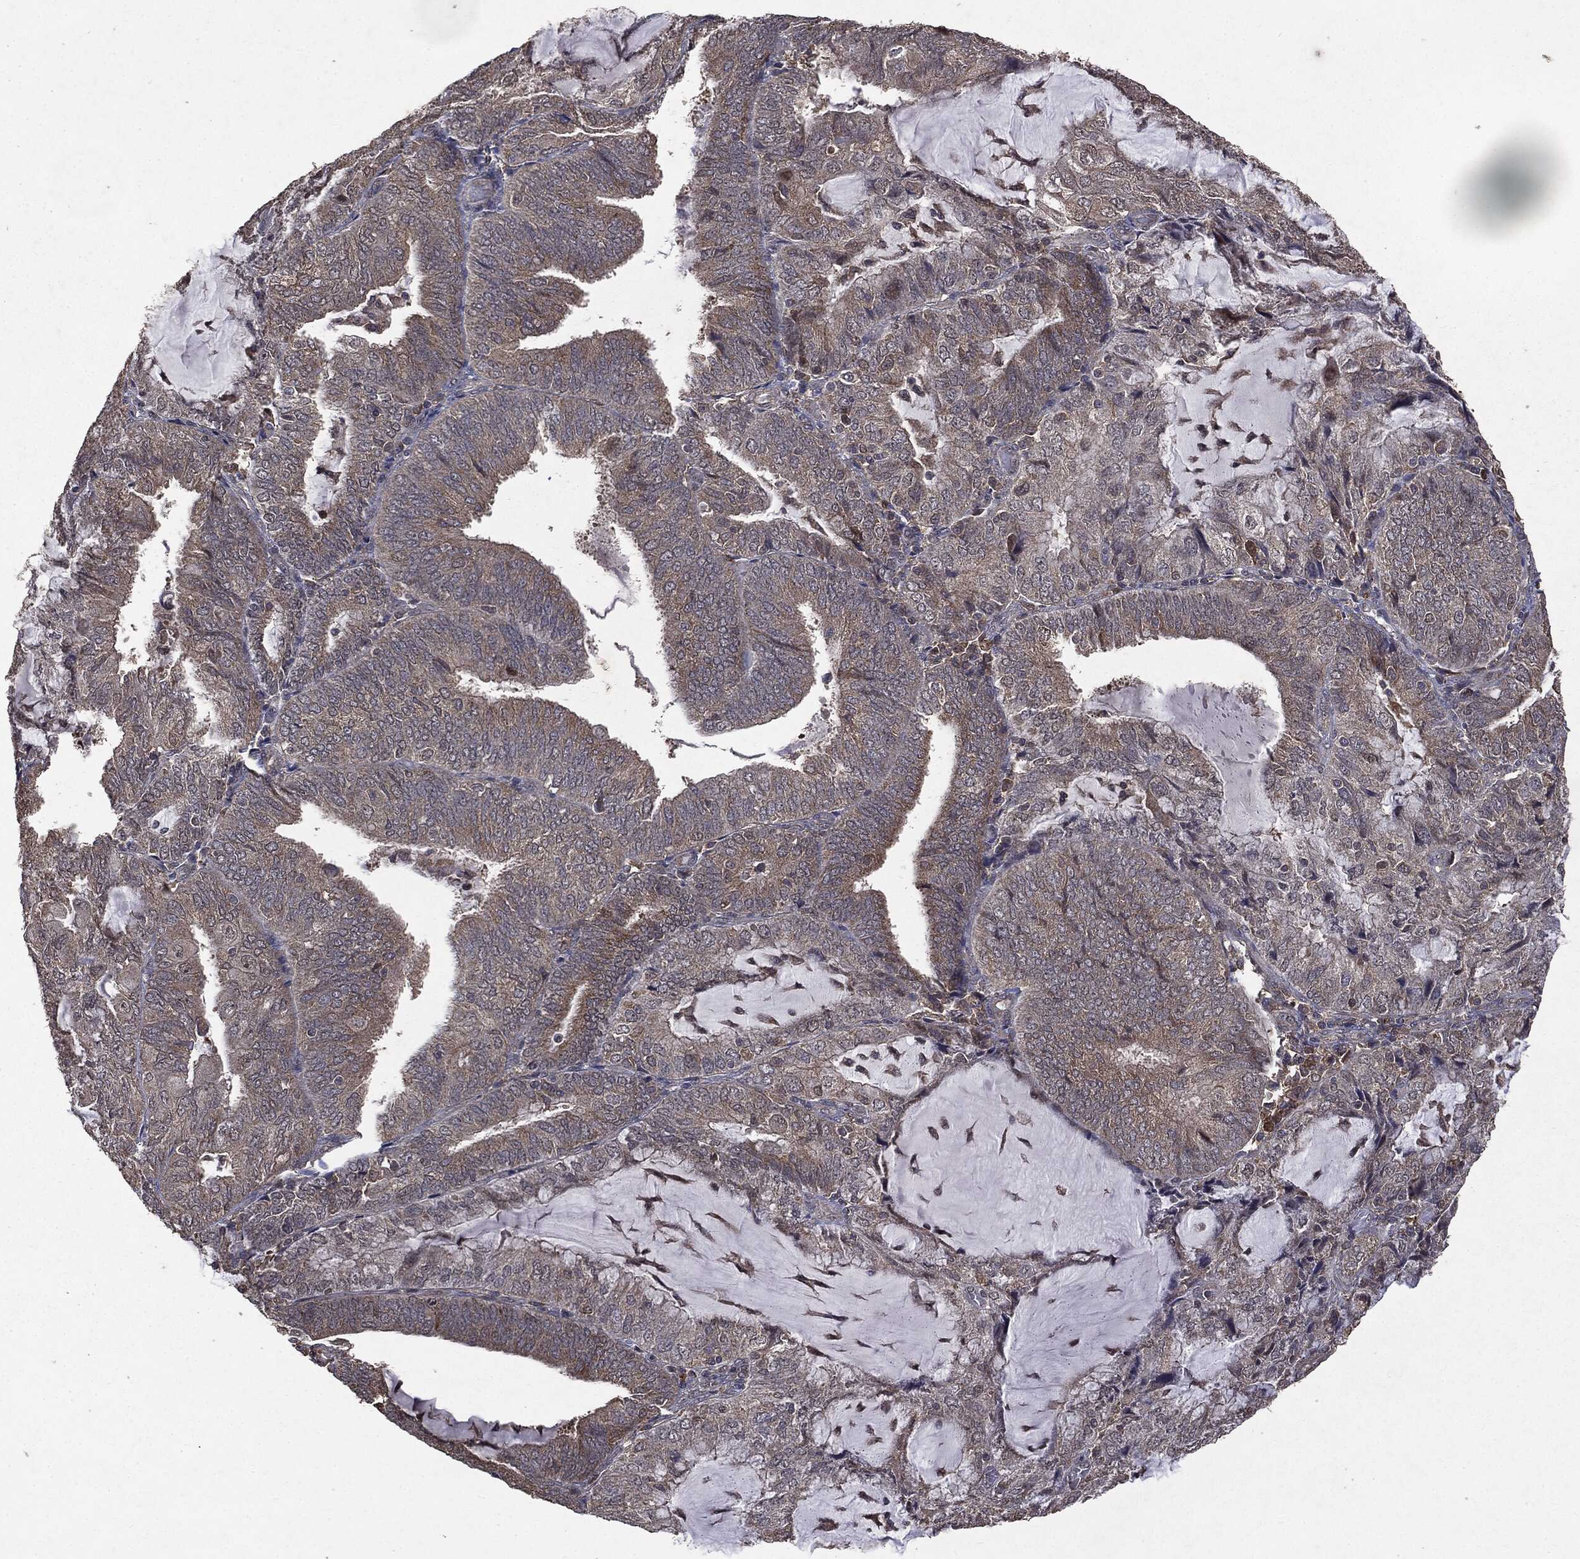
{"staining": {"intensity": "negative", "quantity": "none", "location": "none"}, "tissue": "endometrial cancer", "cell_type": "Tumor cells", "image_type": "cancer", "snomed": [{"axis": "morphology", "description": "Adenocarcinoma, NOS"}, {"axis": "topography", "description": "Endometrium"}], "caption": "Photomicrograph shows no protein positivity in tumor cells of endometrial adenocarcinoma tissue.", "gene": "PTEN", "patient": {"sex": "female", "age": 81}}